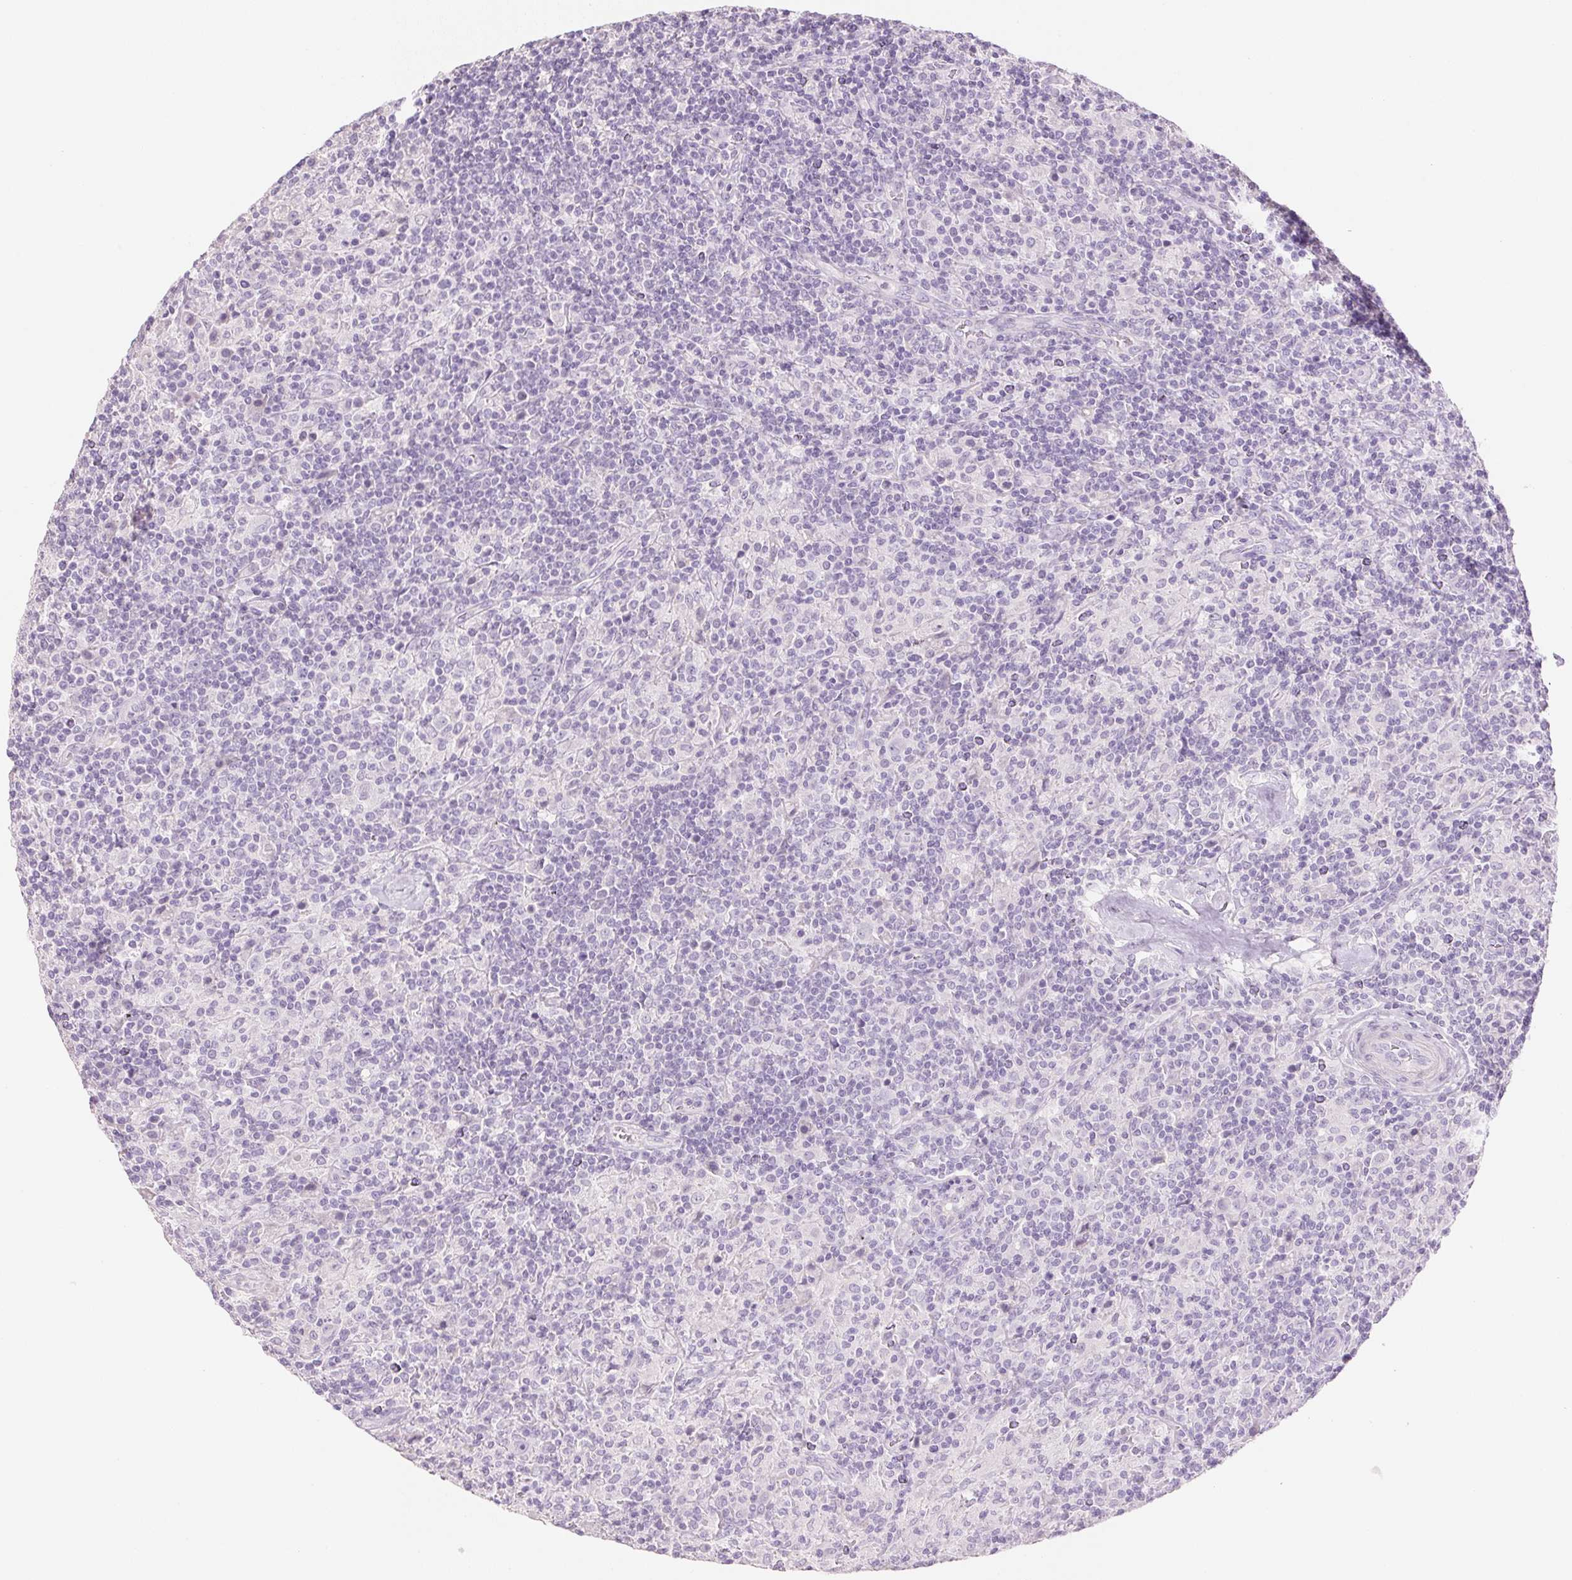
{"staining": {"intensity": "negative", "quantity": "none", "location": "none"}, "tissue": "lymphoma", "cell_type": "Tumor cells", "image_type": "cancer", "snomed": [{"axis": "morphology", "description": "Hodgkin's disease, NOS"}, {"axis": "topography", "description": "Lymph node"}], "caption": "Micrograph shows no significant protein staining in tumor cells of Hodgkin's disease.", "gene": "KCNE2", "patient": {"sex": "male", "age": 70}}